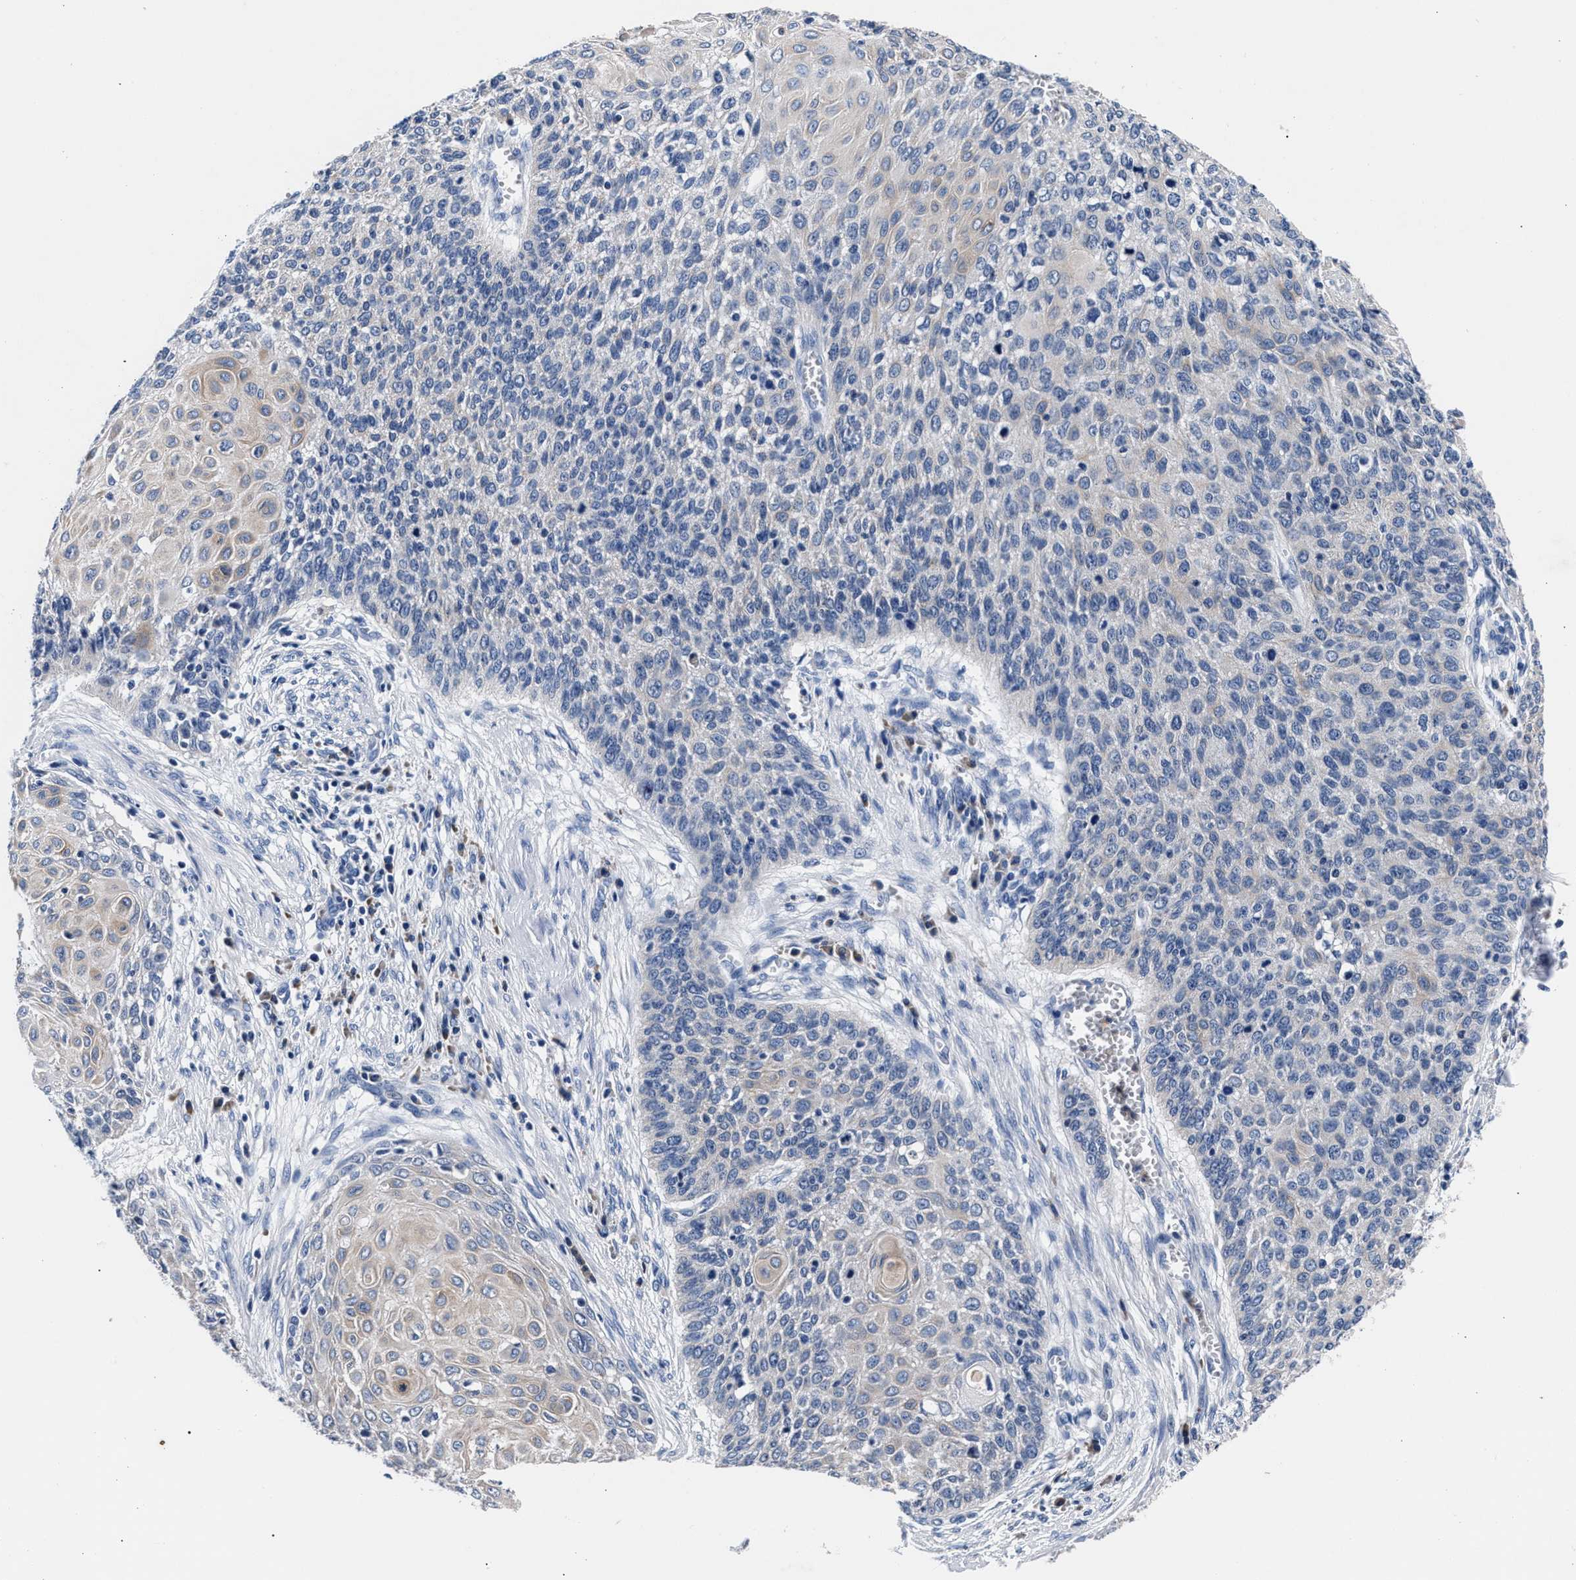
{"staining": {"intensity": "weak", "quantity": "<25%", "location": "cytoplasmic/membranous"}, "tissue": "cervical cancer", "cell_type": "Tumor cells", "image_type": "cancer", "snomed": [{"axis": "morphology", "description": "Squamous cell carcinoma, NOS"}, {"axis": "topography", "description": "Cervix"}], "caption": "Immunohistochemical staining of squamous cell carcinoma (cervical) displays no significant expression in tumor cells.", "gene": "PHF24", "patient": {"sex": "female", "age": 39}}